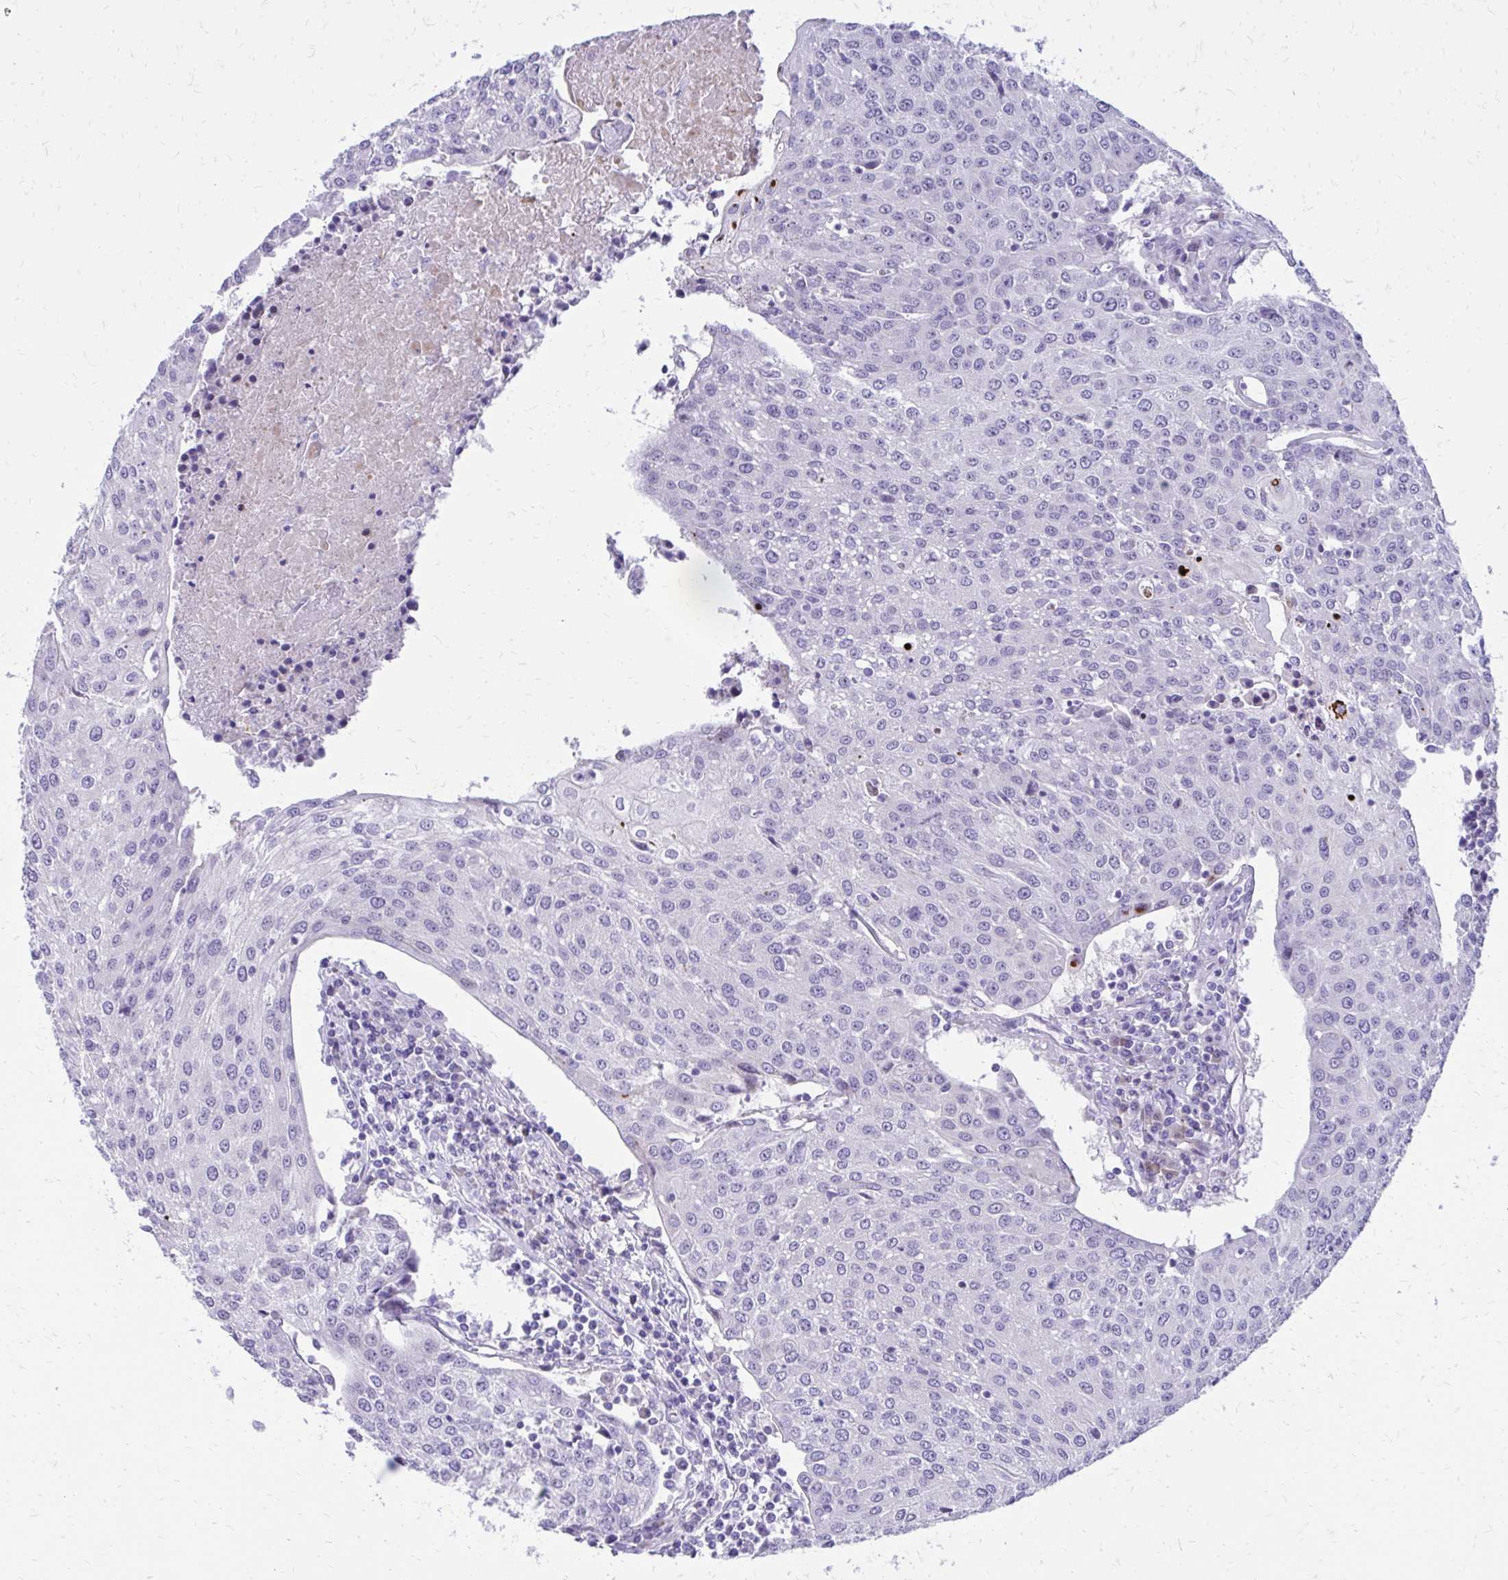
{"staining": {"intensity": "negative", "quantity": "none", "location": "none"}, "tissue": "urothelial cancer", "cell_type": "Tumor cells", "image_type": "cancer", "snomed": [{"axis": "morphology", "description": "Urothelial carcinoma, High grade"}, {"axis": "topography", "description": "Urinary bladder"}], "caption": "Immunohistochemistry photomicrograph of neoplastic tissue: human urothelial cancer stained with DAB displays no significant protein expression in tumor cells.", "gene": "LCN15", "patient": {"sex": "female", "age": 85}}